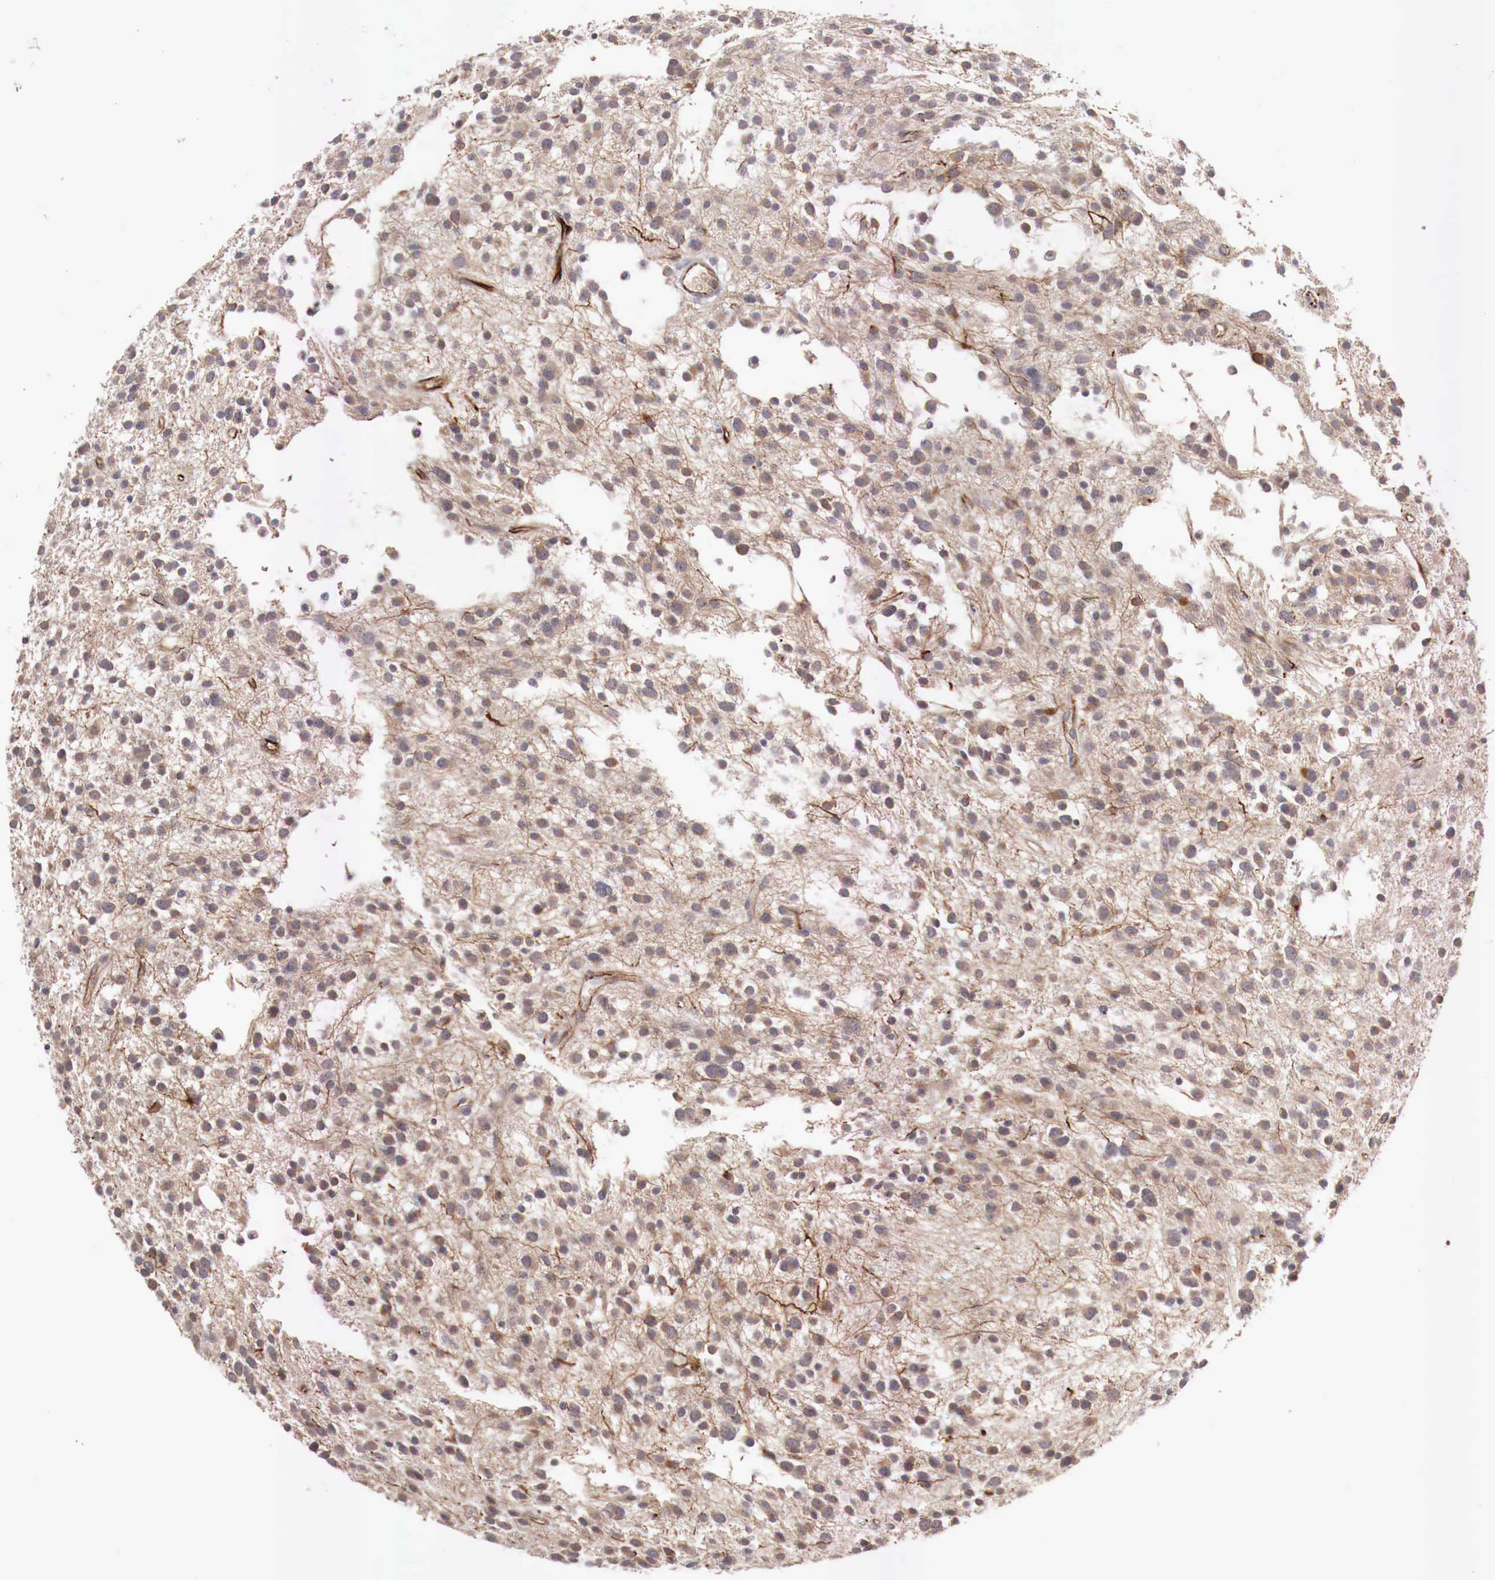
{"staining": {"intensity": "weak", "quantity": ">75%", "location": "cytoplasmic/membranous"}, "tissue": "glioma", "cell_type": "Tumor cells", "image_type": "cancer", "snomed": [{"axis": "morphology", "description": "Glioma, malignant, Low grade"}, {"axis": "topography", "description": "Brain"}], "caption": "High-power microscopy captured an IHC micrograph of glioma, revealing weak cytoplasmic/membranous expression in about >75% of tumor cells.", "gene": "WT1", "patient": {"sex": "female", "age": 36}}